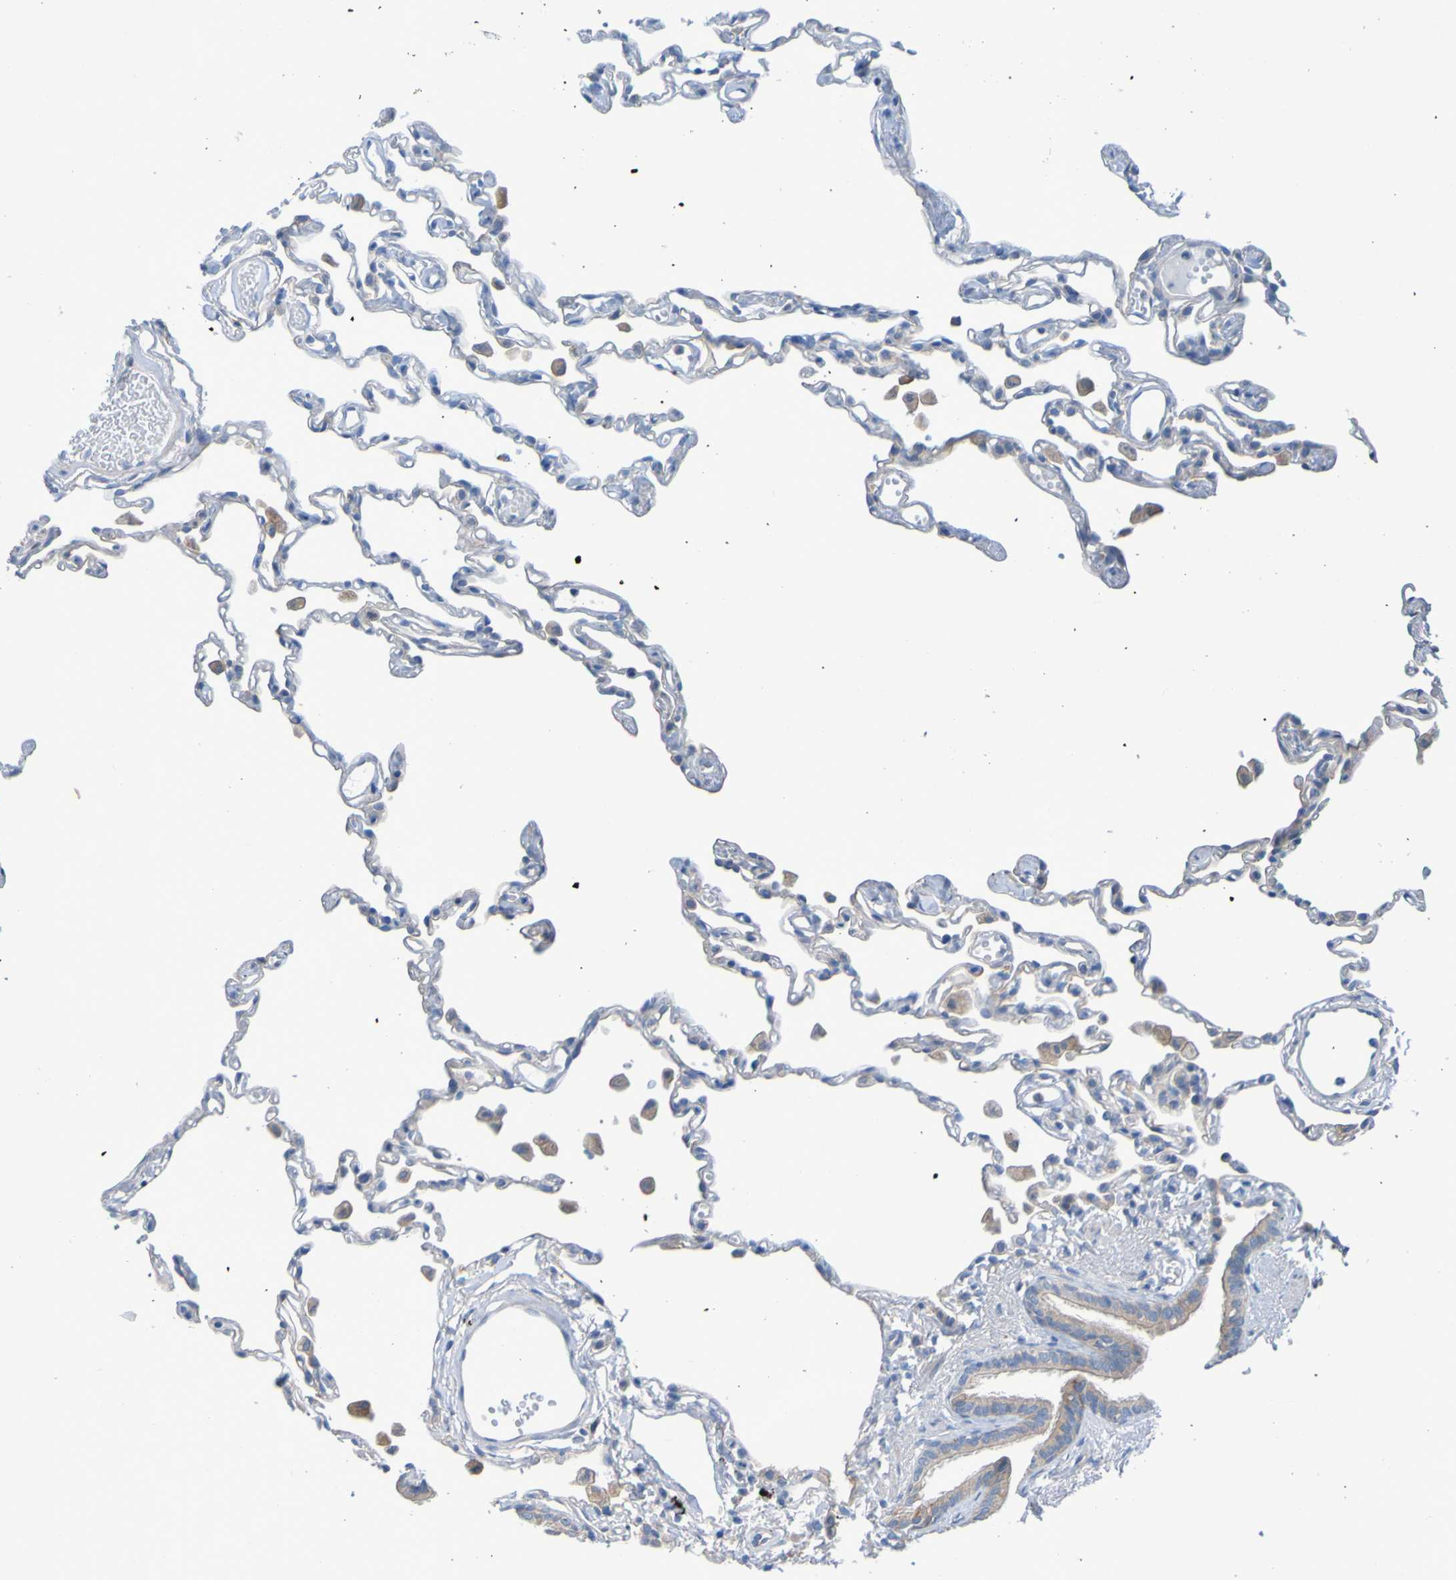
{"staining": {"intensity": "negative", "quantity": "none", "location": "none"}, "tissue": "lung", "cell_type": "Alveolar cells", "image_type": "normal", "snomed": [{"axis": "morphology", "description": "Normal tissue, NOS"}, {"axis": "topography", "description": "Lung"}], "caption": "Immunohistochemical staining of normal human lung demonstrates no significant staining in alveolar cells.", "gene": "NPRL3", "patient": {"sex": "female", "age": 49}}